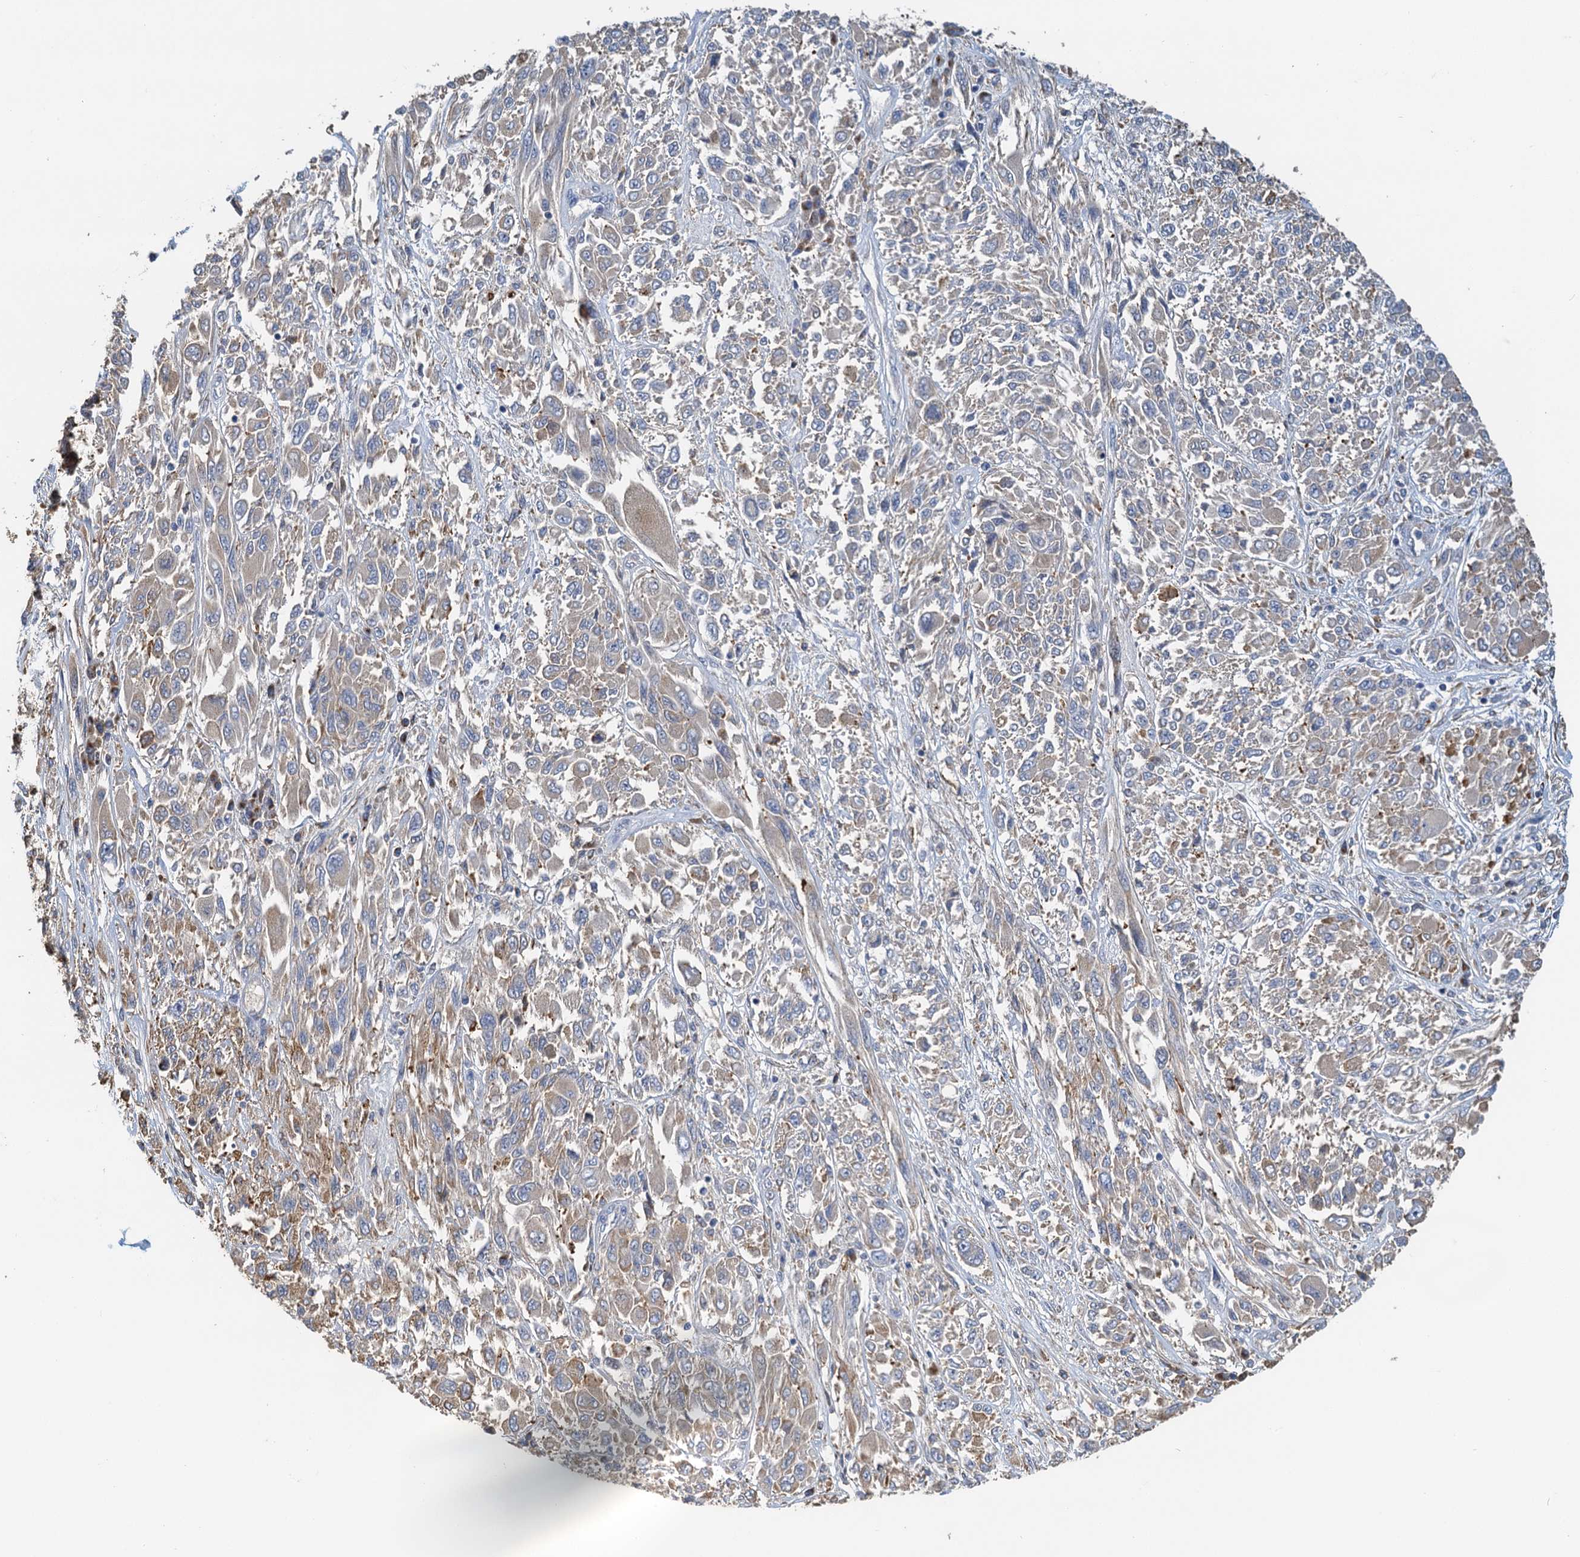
{"staining": {"intensity": "moderate", "quantity": "<25%", "location": "cytoplasmic/membranous"}, "tissue": "melanoma", "cell_type": "Tumor cells", "image_type": "cancer", "snomed": [{"axis": "morphology", "description": "Malignant melanoma, NOS"}, {"axis": "topography", "description": "Skin"}], "caption": "Melanoma tissue exhibits moderate cytoplasmic/membranous positivity in approximately <25% of tumor cells The protein is shown in brown color, while the nuclei are stained blue.", "gene": "NKAPD1", "patient": {"sex": "female", "age": 91}}